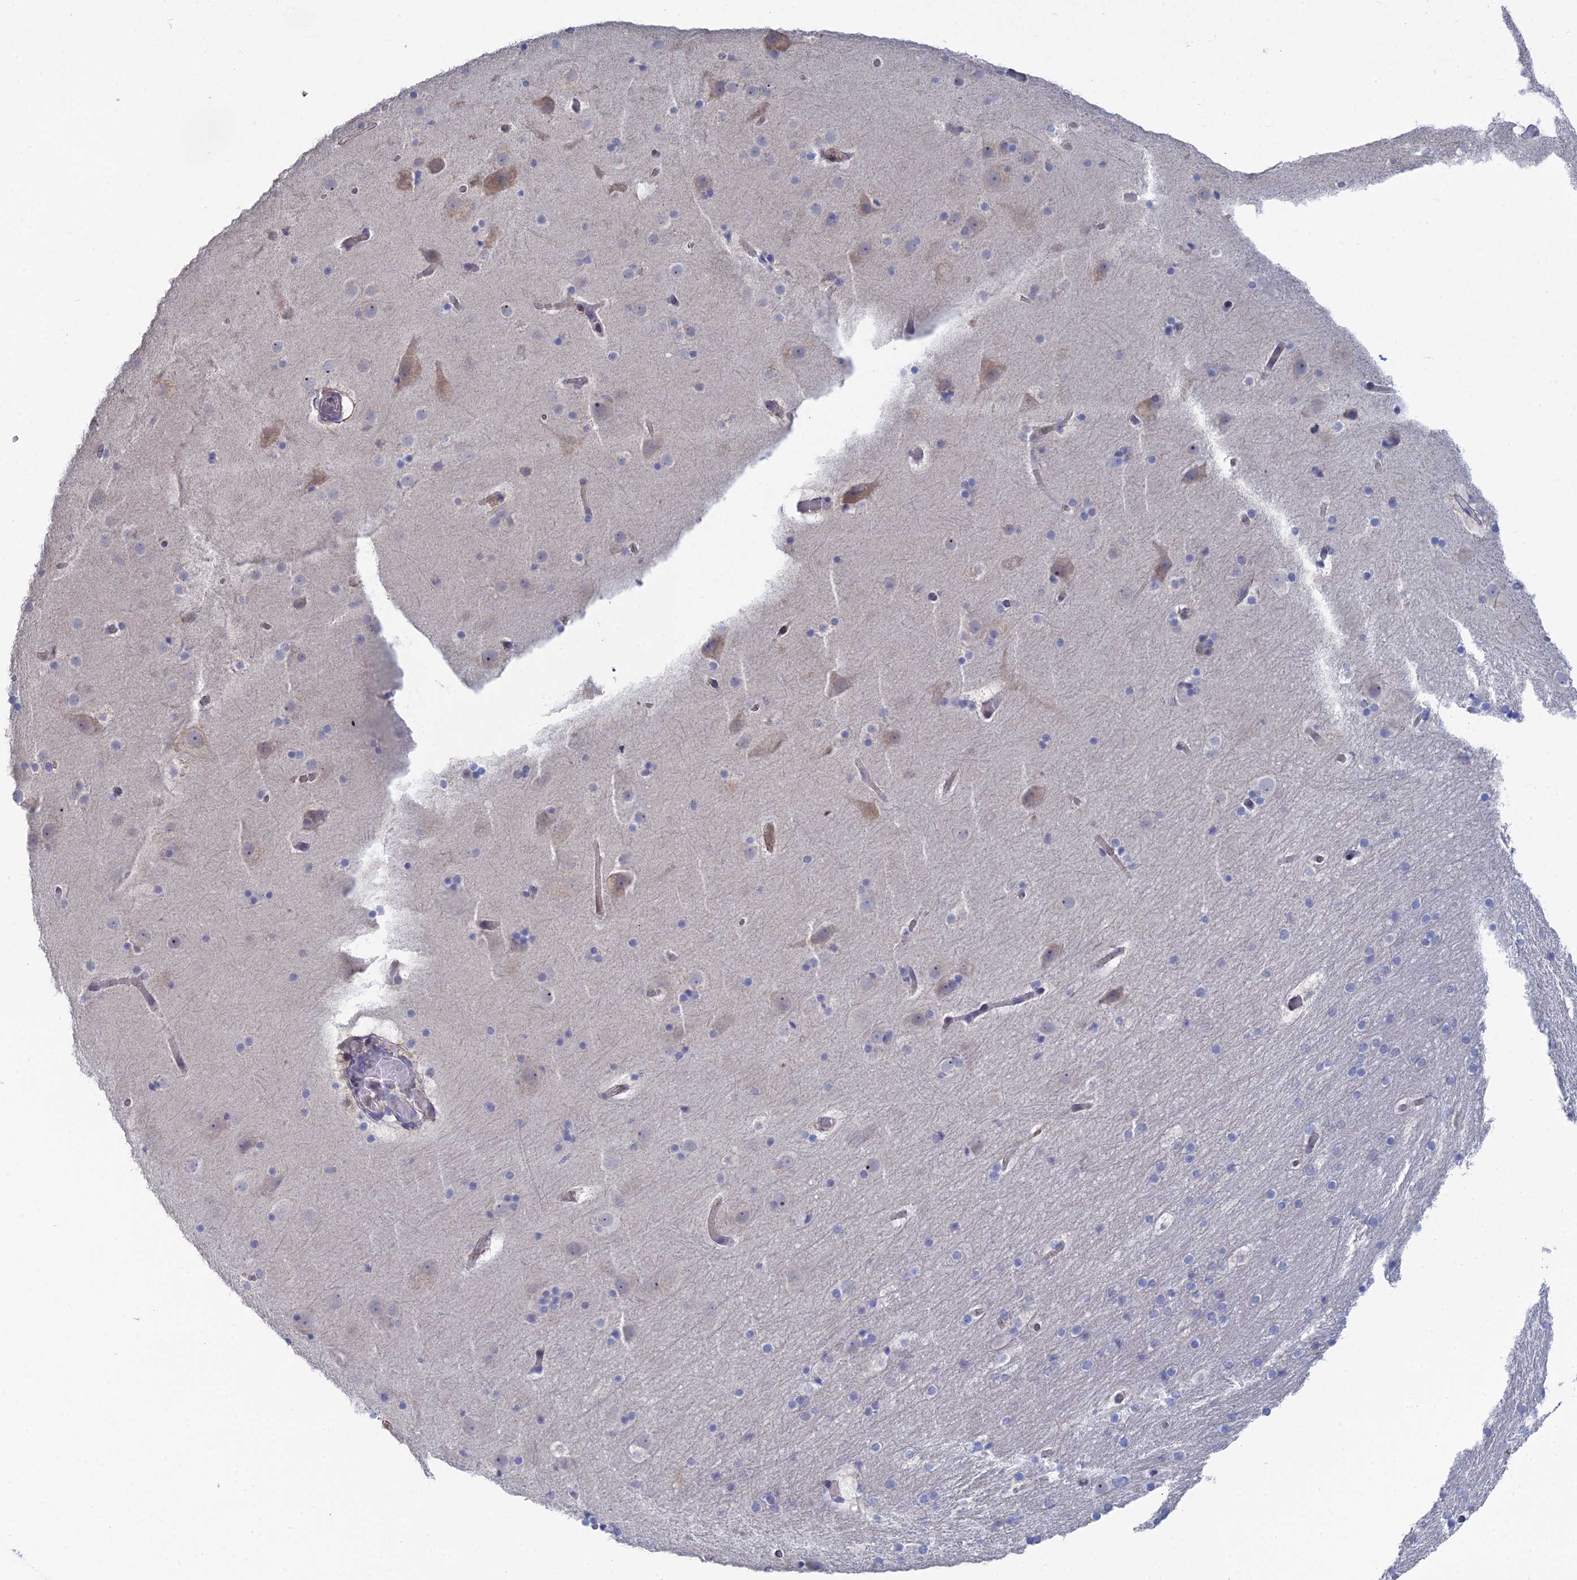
{"staining": {"intensity": "negative", "quantity": "none", "location": "none"}, "tissue": "cerebral cortex", "cell_type": "Endothelial cells", "image_type": "normal", "snomed": [{"axis": "morphology", "description": "Normal tissue, NOS"}, {"axis": "topography", "description": "Cerebral cortex"}], "caption": "Cerebral cortex stained for a protein using immunohistochemistry displays no positivity endothelial cells.", "gene": "TRAPPC6A", "patient": {"sex": "male", "age": 57}}